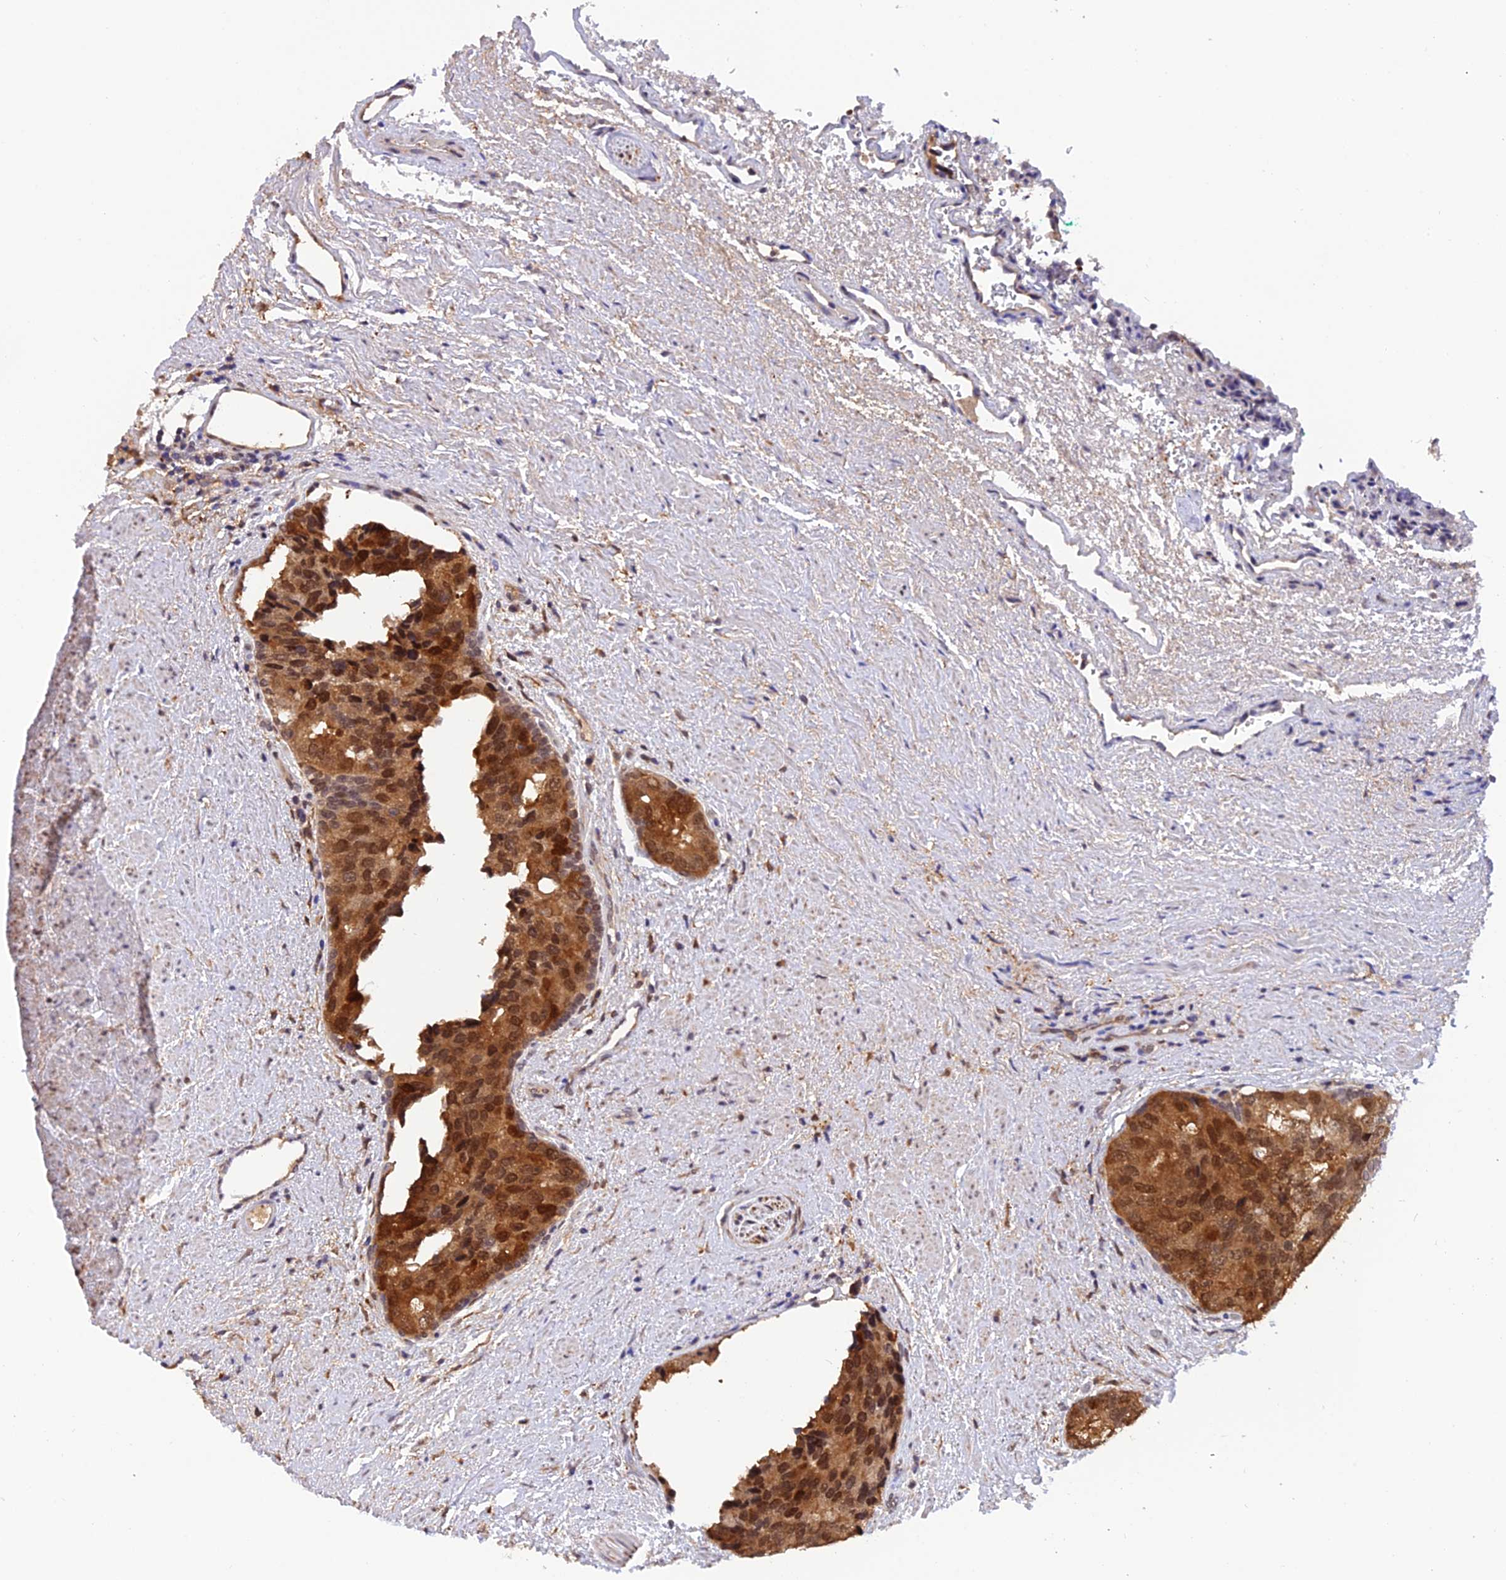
{"staining": {"intensity": "strong", "quantity": ">75%", "location": "cytoplasmic/membranous,nuclear"}, "tissue": "prostate cancer", "cell_type": "Tumor cells", "image_type": "cancer", "snomed": [{"axis": "morphology", "description": "Adenocarcinoma, High grade"}, {"axis": "topography", "description": "Prostate"}], "caption": "Immunohistochemical staining of prostate cancer reveals high levels of strong cytoplasmic/membranous and nuclear protein staining in about >75% of tumor cells.", "gene": "MNS1", "patient": {"sex": "male", "age": 70}}